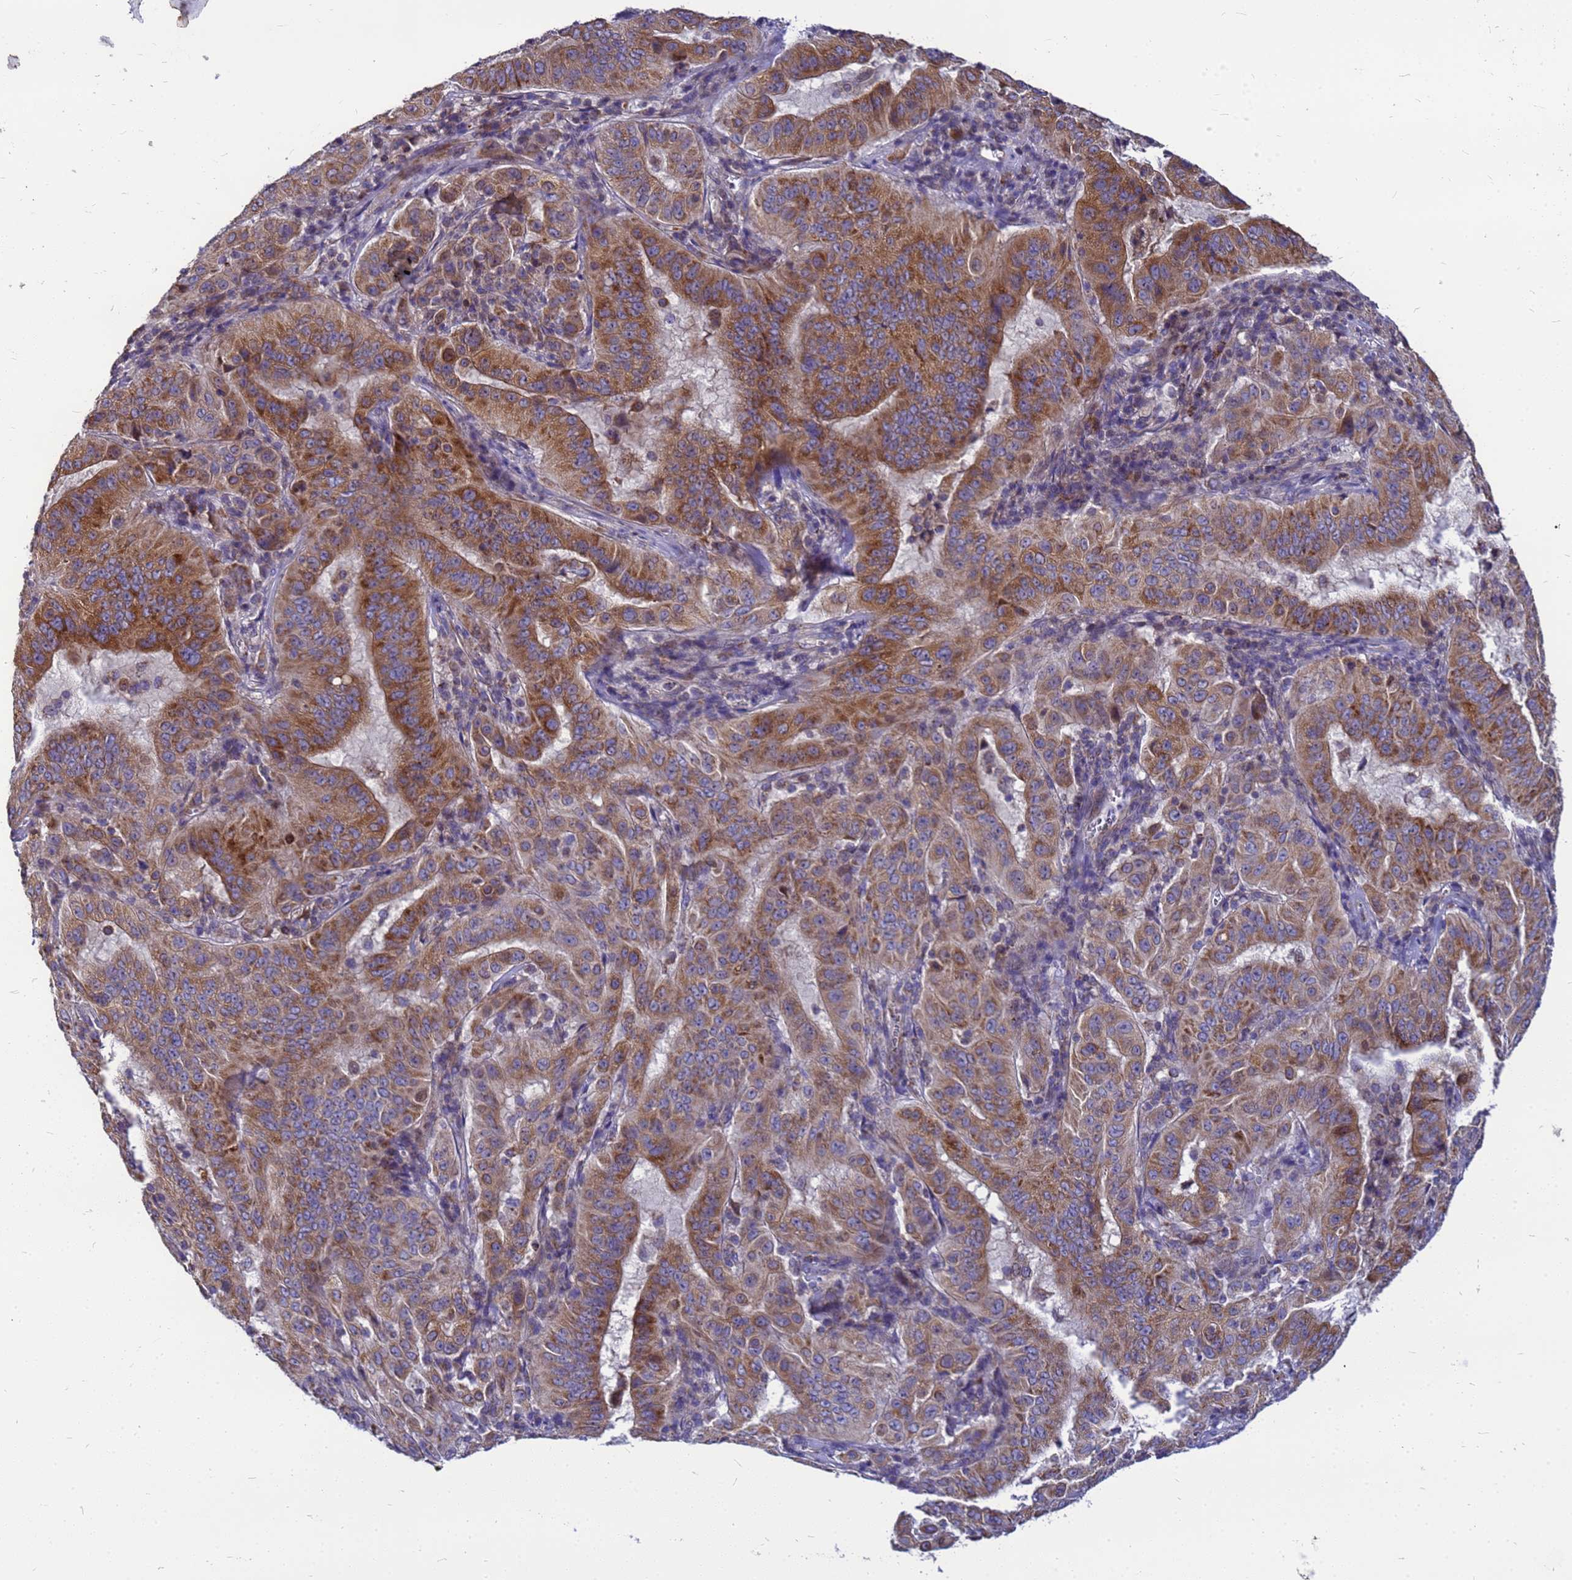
{"staining": {"intensity": "moderate", "quantity": ">75%", "location": "cytoplasmic/membranous"}, "tissue": "pancreatic cancer", "cell_type": "Tumor cells", "image_type": "cancer", "snomed": [{"axis": "morphology", "description": "Adenocarcinoma, NOS"}, {"axis": "topography", "description": "Pancreas"}], "caption": "Protein staining by immunohistochemistry displays moderate cytoplasmic/membranous expression in approximately >75% of tumor cells in pancreatic cancer.", "gene": "CMC4", "patient": {"sex": "male", "age": 63}}